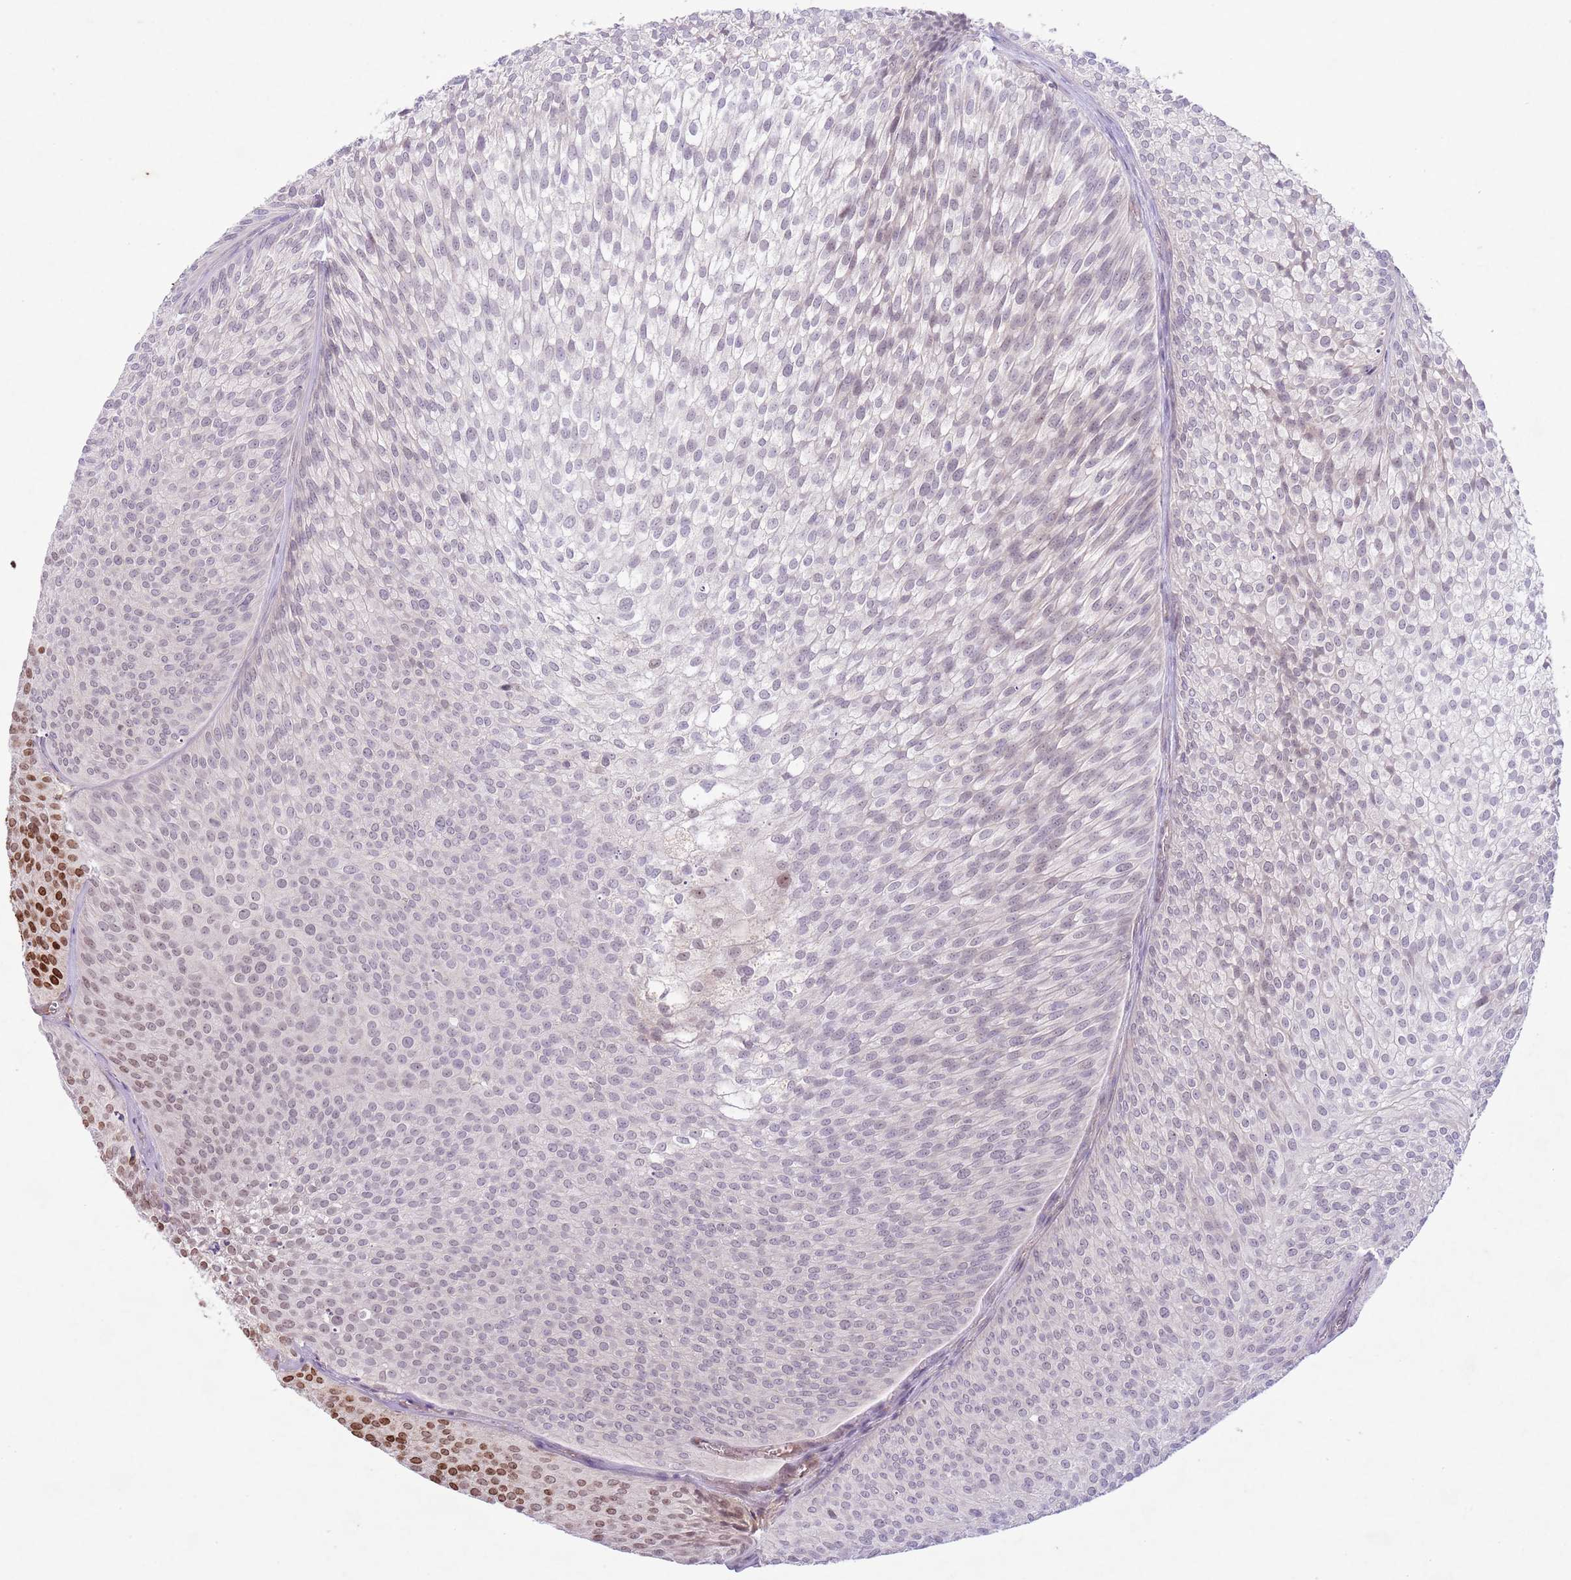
{"staining": {"intensity": "strong", "quantity": "<25%", "location": "nuclear"}, "tissue": "urothelial cancer", "cell_type": "Tumor cells", "image_type": "cancer", "snomed": [{"axis": "morphology", "description": "Urothelial carcinoma, Low grade"}, {"axis": "topography", "description": "Urinary bladder"}], "caption": "Strong nuclear protein staining is seen in approximately <25% of tumor cells in low-grade urothelial carcinoma.", "gene": "CCNI", "patient": {"sex": "male", "age": 91}}